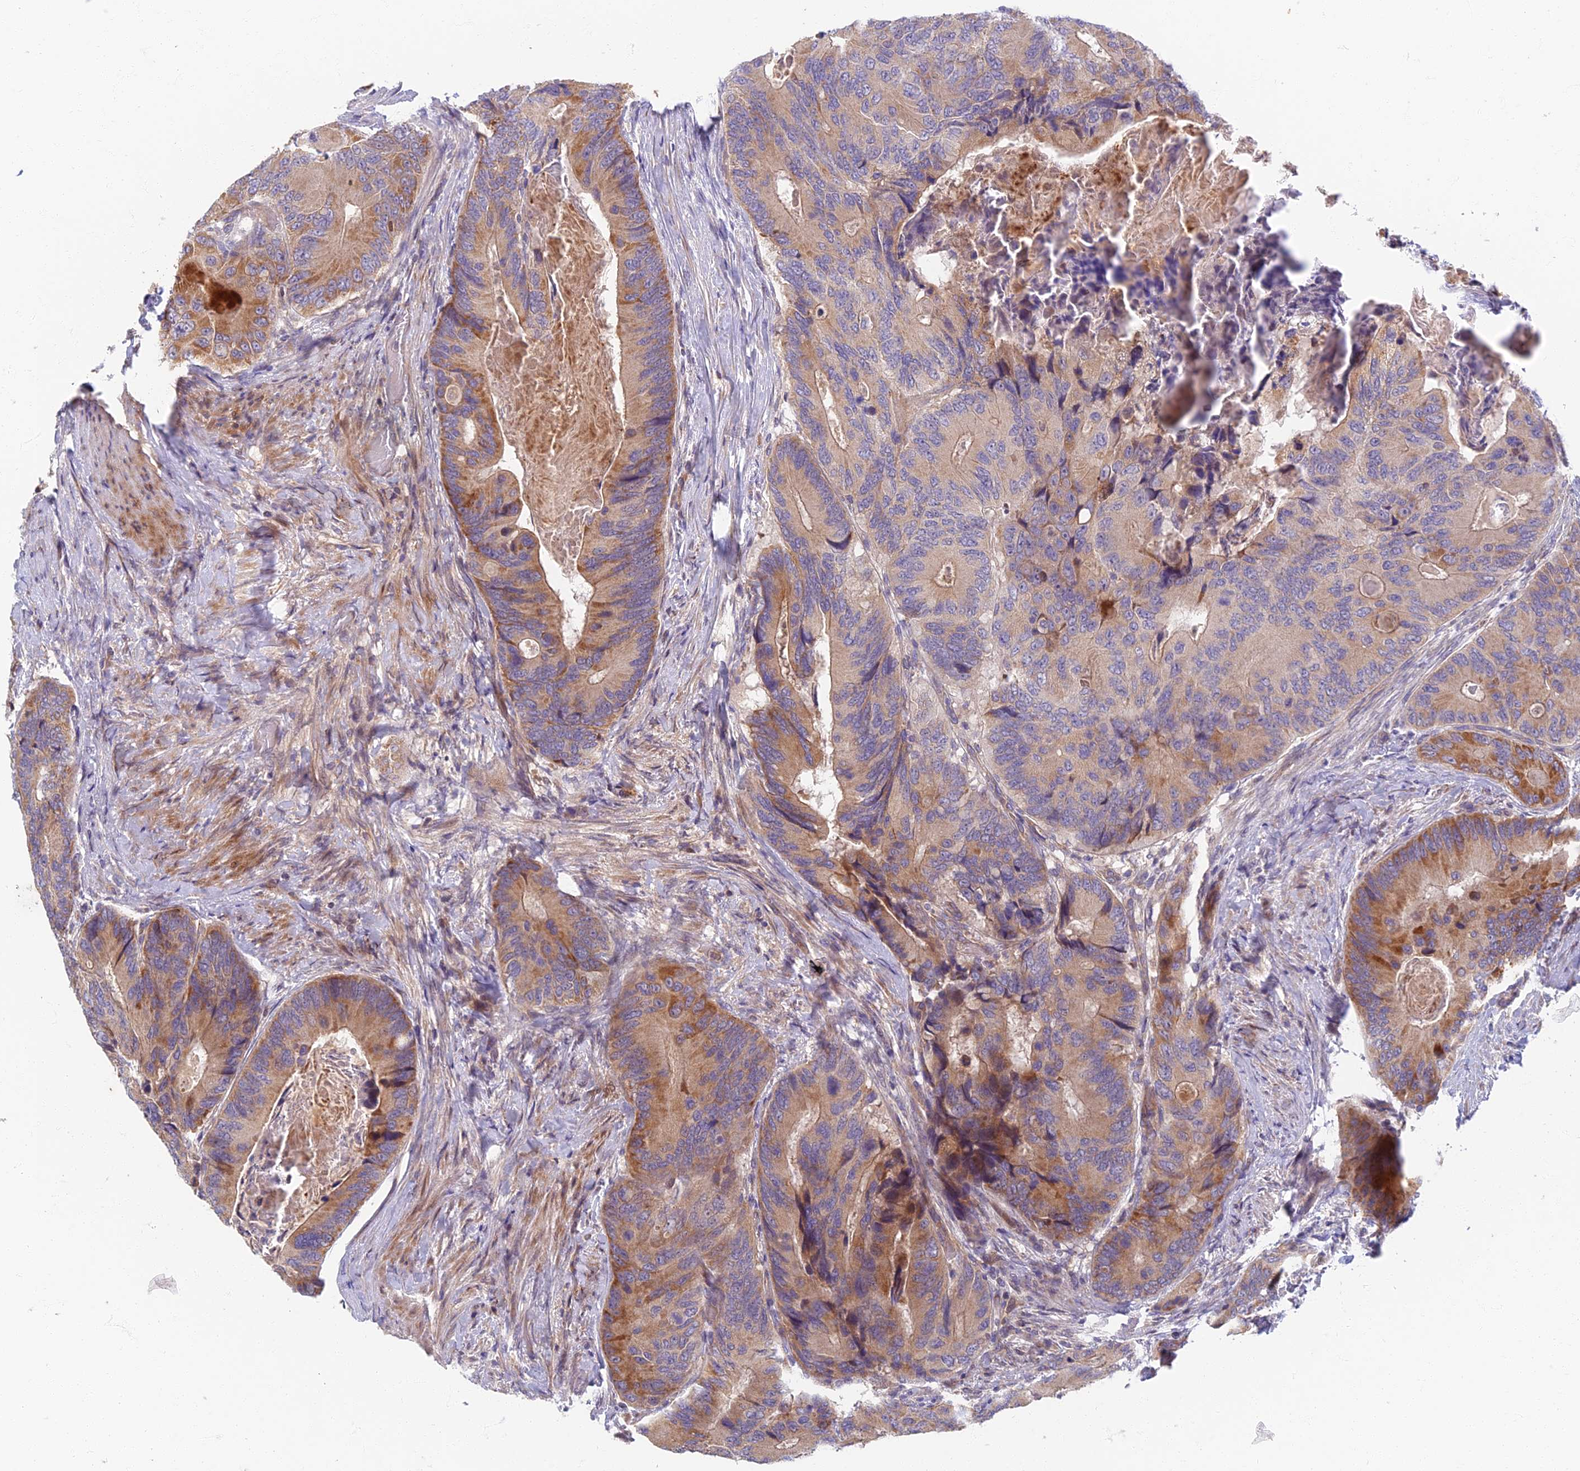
{"staining": {"intensity": "moderate", "quantity": "25%-75%", "location": "cytoplasmic/membranous"}, "tissue": "colorectal cancer", "cell_type": "Tumor cells", "image_type": "cancer", "snomed": [{"axis": "morphology", "description": "Adenocarcinoma, NOS"}, {"axis": "topography", "description": "Colon"}], "caption": "Tumor cells reveal medium levels of moderate cytoplasmic/membranous staining in approximately 25%-75% of cells in colorectal cancer. (Brightfield microscopy of DAB IHC at high magnification).", "gene": "SOGA1", "patient": {"sex": "male", "age": 84}}